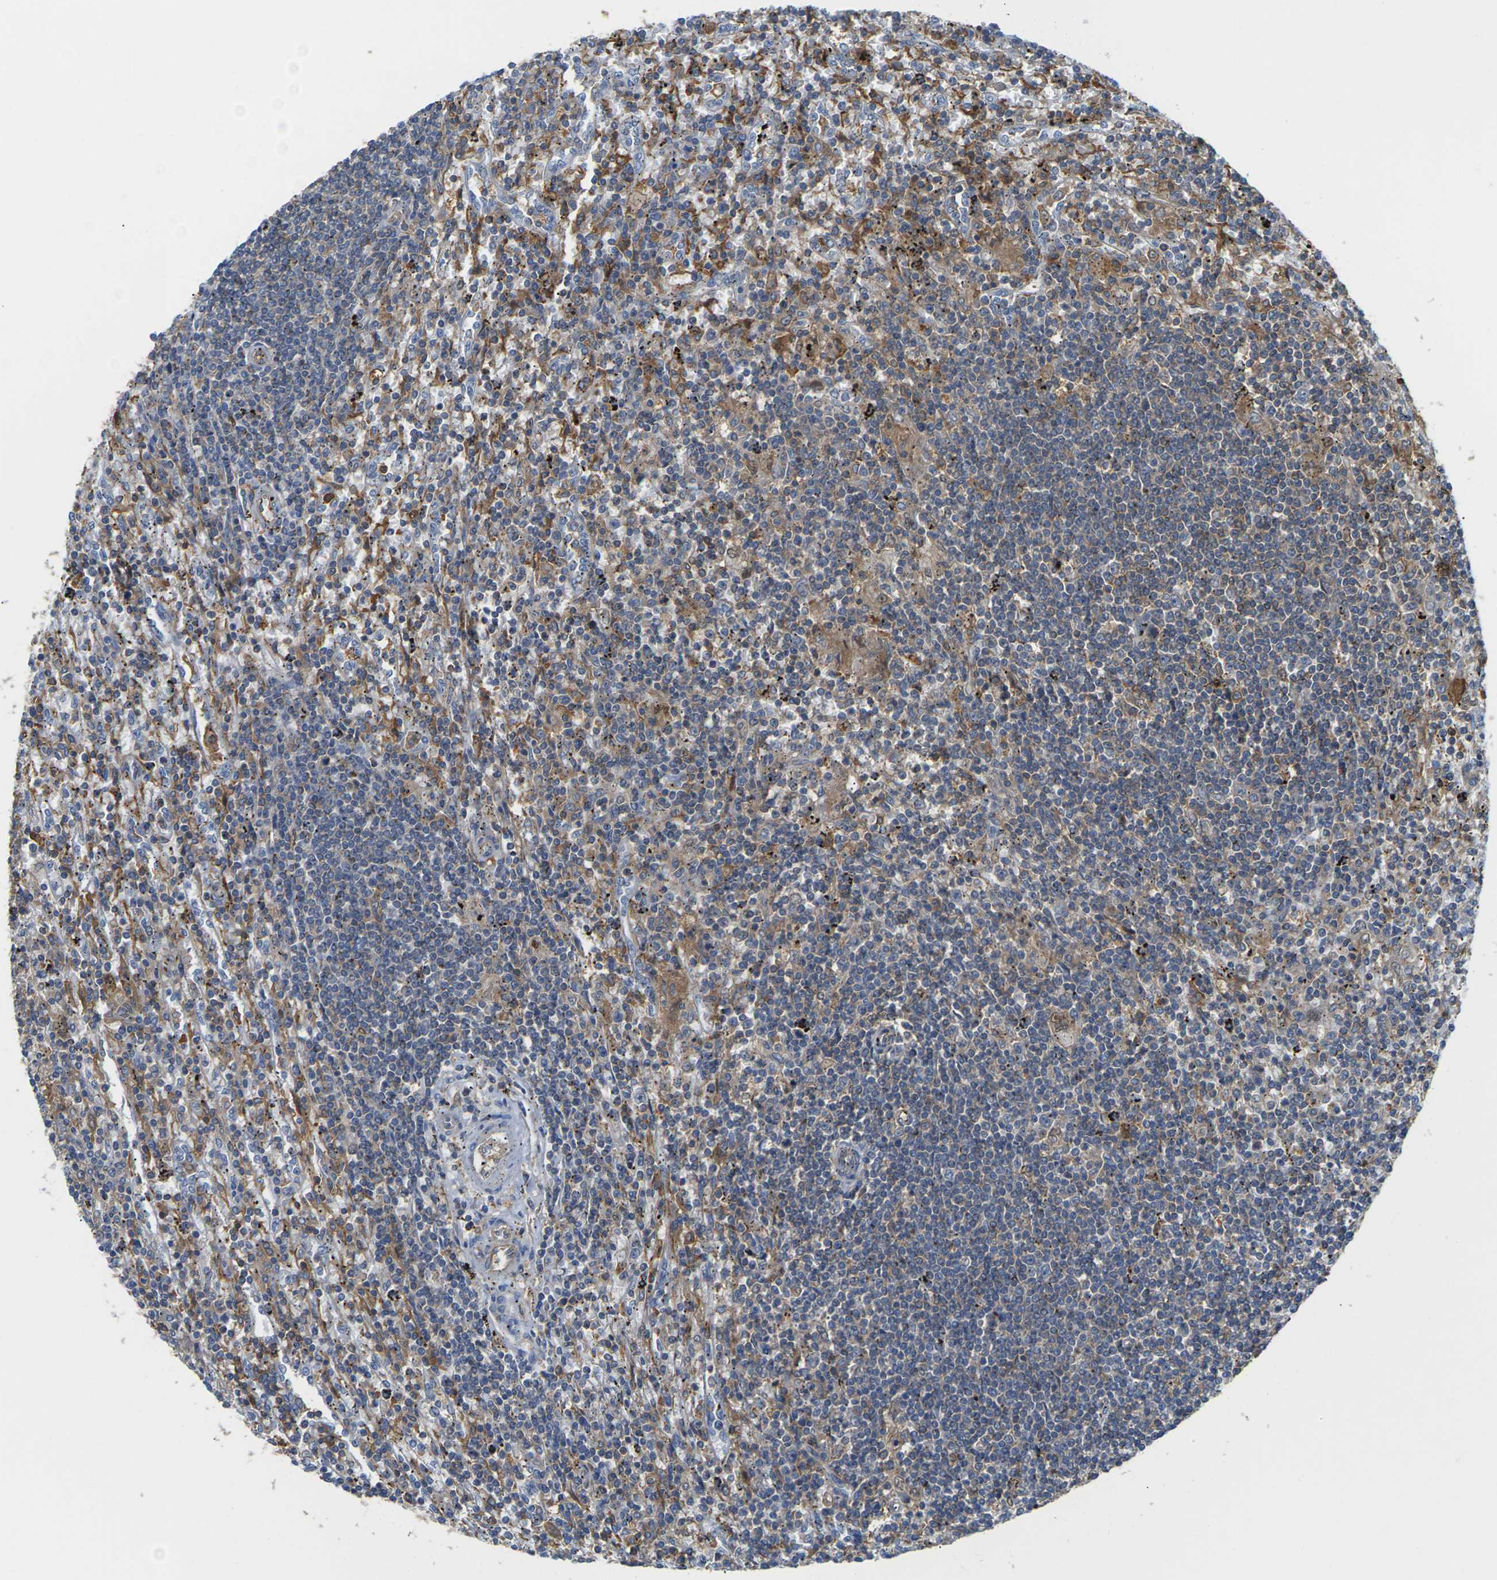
{"staining": {"intensity": "moderate", "quantity": "25%-75%", "location": "cytoplasmic/membranous"}, "tissue": "lymphoma", "cell_type": "Tumor cells", "image_type": "cancer", "snomed": [{"axis": "morphology", "description": "Malignant lymphoma, non-Hodgkin's type, Low grade"}, {"axis": "topography", "description": "Spleen"}], "caption": "A histopathology image of human low-grade malignant lymphoma, non-Hodgkin's type stained for a protein shows moderate cytoplasmic/membranous brown staining in tumor cells.", "gene": "IQGAP1", "patient": {"sex": "male", "age": 76}}